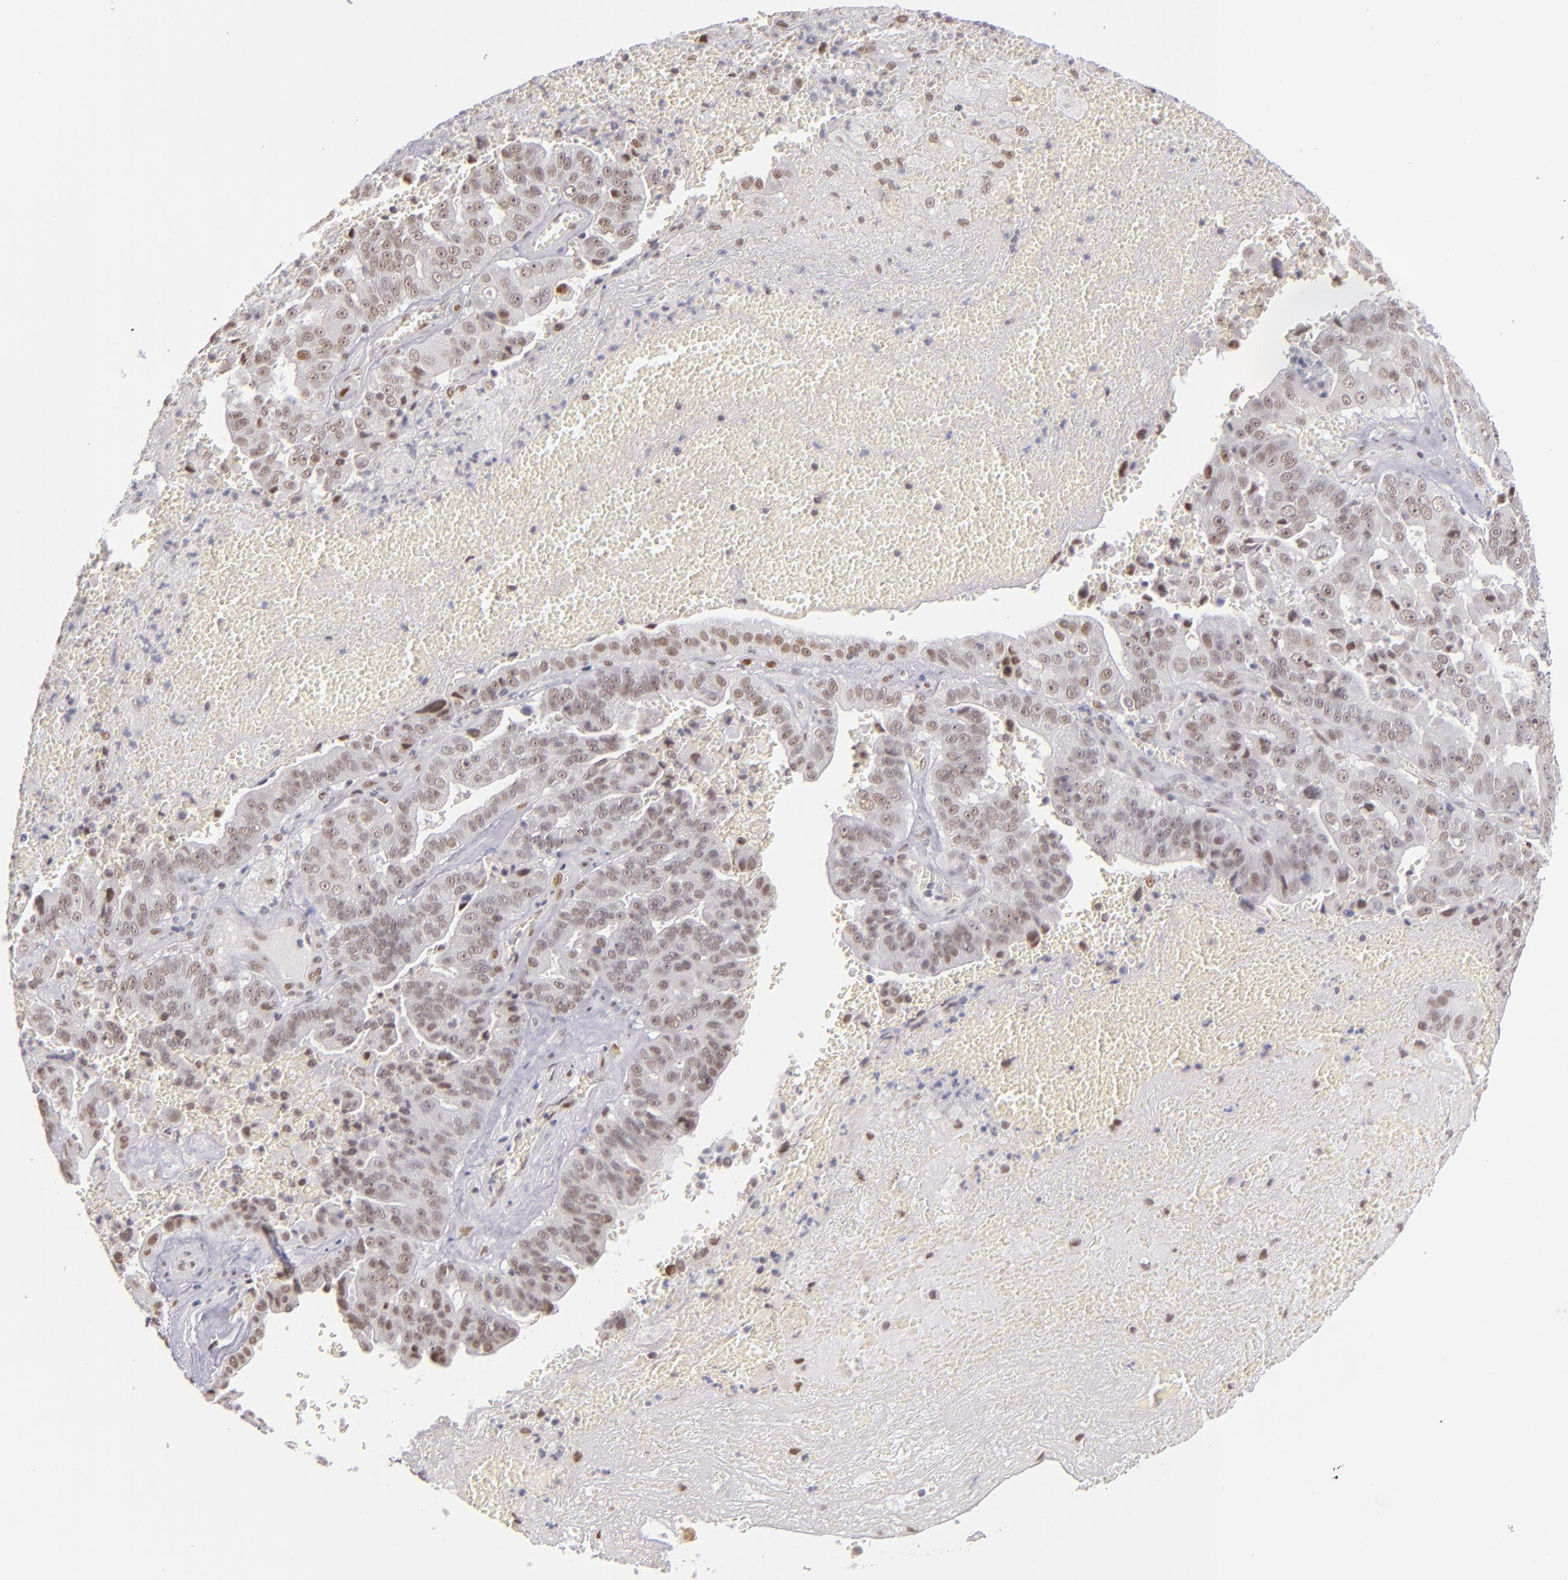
{"staining": {"intensity": "weak", "quantity": ">75%", "location": "nuclear"}, "tissue": "liver cancer", "cell_type": "Tumor cells", "image_type": "cancer", "snomed": [{"axis": "morphology", "description": "Cholangiocarcinoma"}, {"axis": "topography", "description": "Liver"}], "caption": "Immunohistochemical staining of human liver cholangiocarcinoma exhibits weak nuclear protein staining in about >75% of tumor cells.", "gene": "NCOR2", "patient": {"sex": "female", "age": 79}}